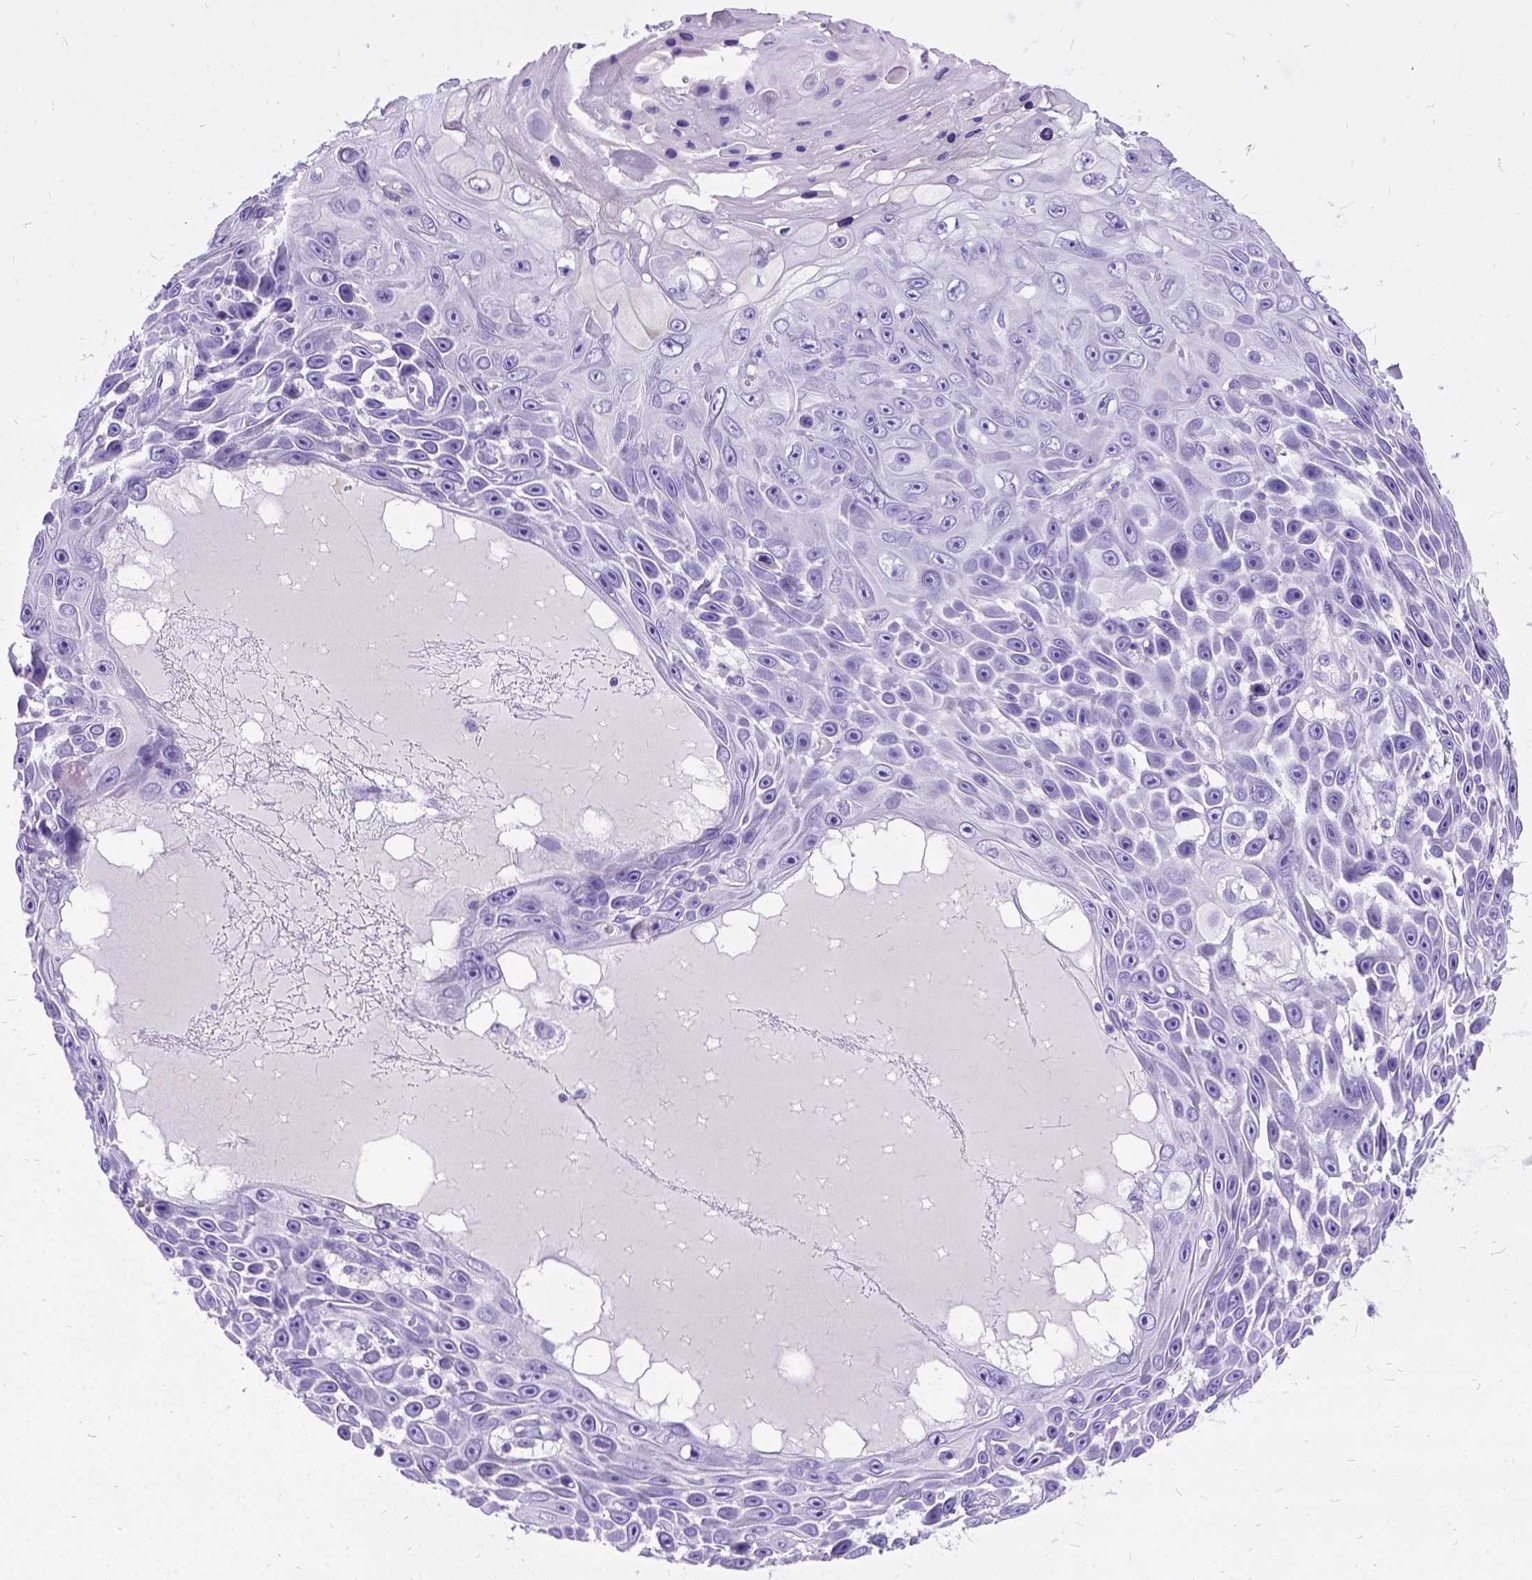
{"staining": {"intensity": "negative", "quantity": "none", "location": "none"}, "tissue": "skin cancer", "cell_type": "Tumor cells", "image_type": "cancer", "snomed": [{"axis": "morphology", "description": "Squamous cell carcinoma, NOS"}, {"axis": "topography", "description": "Skin"}], "caption": "Immunohistochemical staining of human skin cancer shows no significant positivity in tumor cells. The staining was performed using DAB (3,3'-diaminobenzidine) to visualize the protein expression in brown, while the nuclei were stained in blue with hematoxylin (Magnification: 20x).", "gene": "PRG2", "patient": {"sex": "male", "age": 82}}